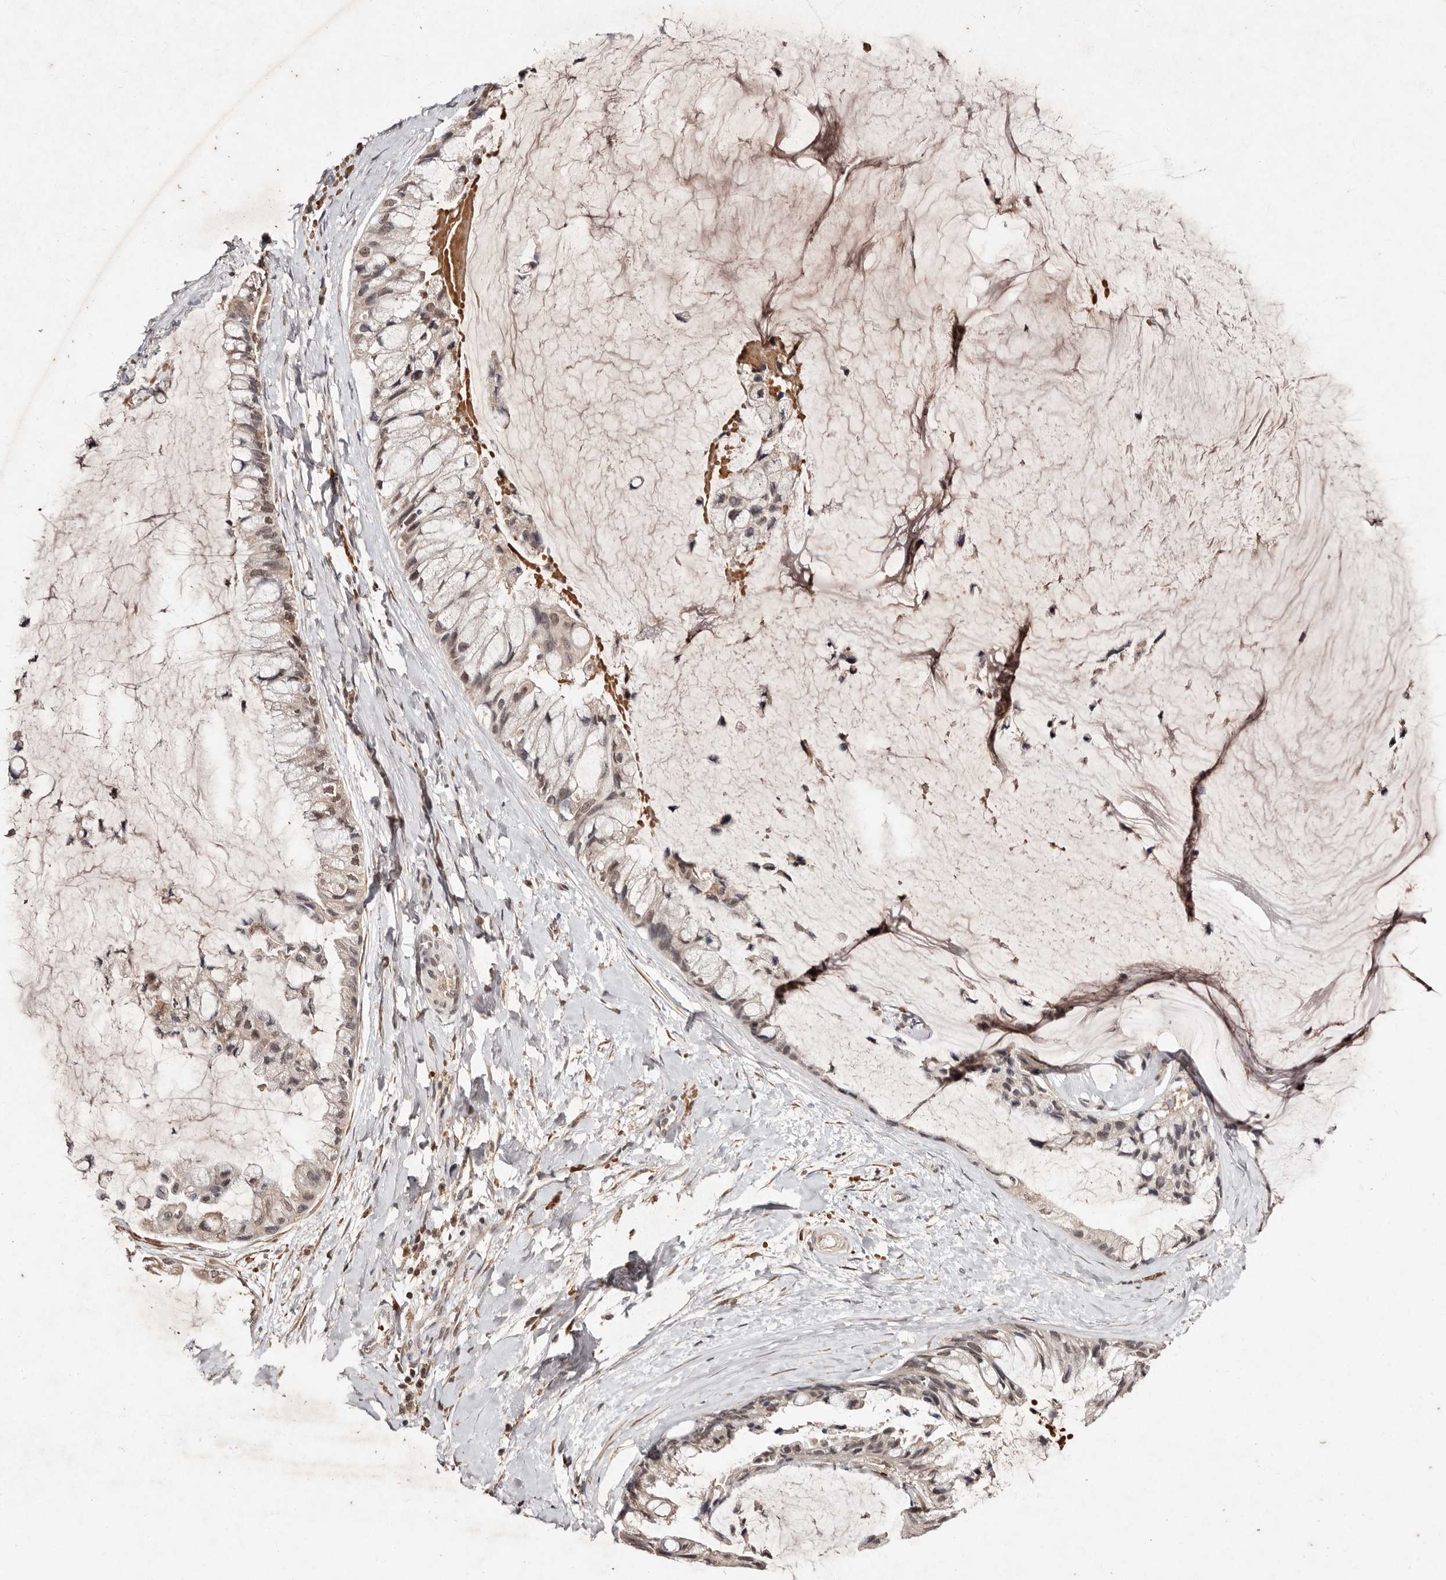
{"staining": {"intensity": "moderate", "quantity": "25%-75%", "location": "nuclear"}, "tissue": "ovarian cancer", "cell_type": "Tumor cells", "image_type": "cancer", "snomed": [{"axis": "morphology", "description": "Cystadenocarcinoma, mucinous, NOS"}, {"axis": "topography", "description": "Ovary"}], "caption": "Tumor cells demonstrate medium levels of moderate nuclear staining in approximately 25%-75% of cells in human mucinous cystadenocarcinoma (ovarian).", "gene": "BICRAL", "patient": {"sex": "female", "age": 39}}